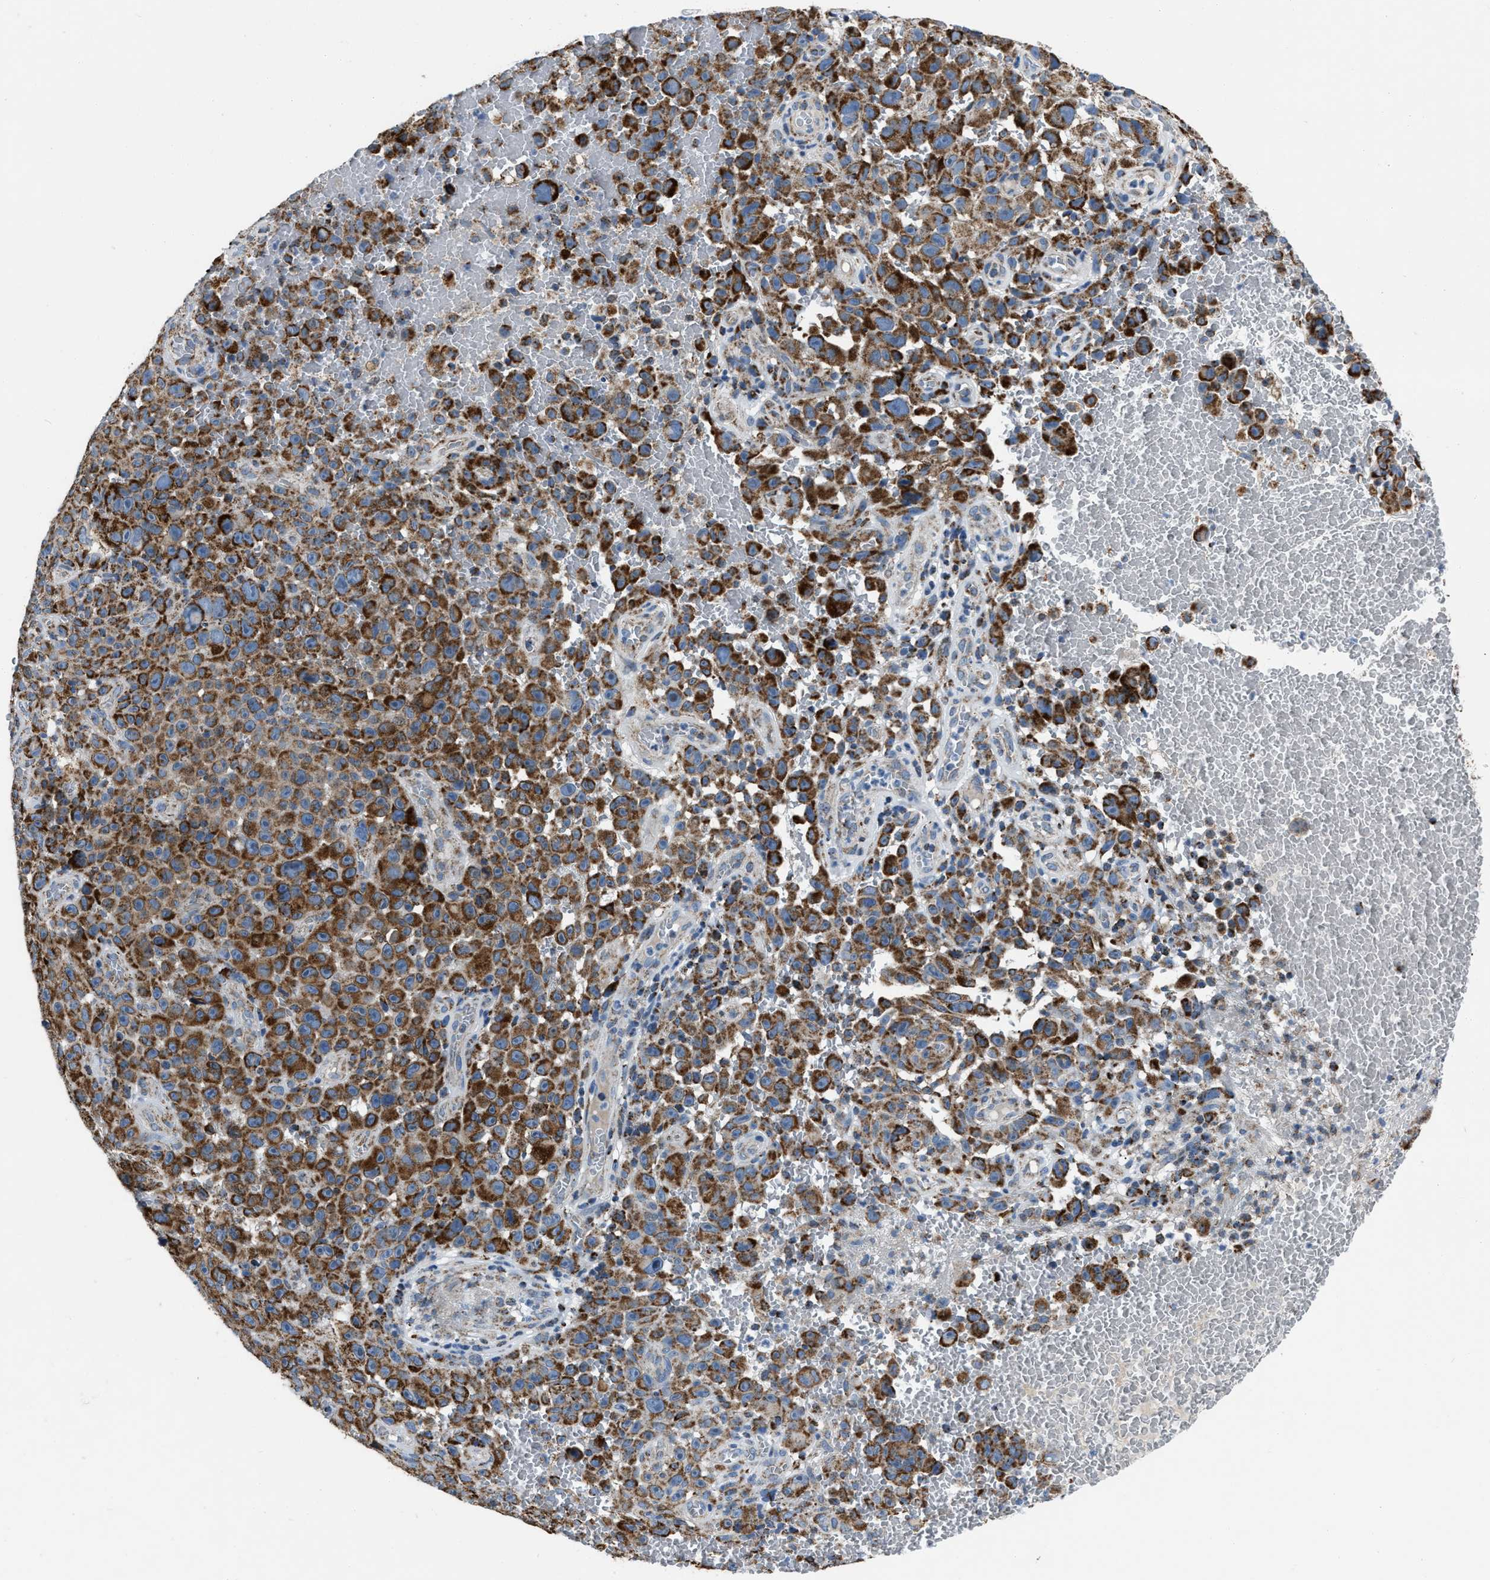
{"staining": {"intensity": "moderate", "quantity": ">75%", "location": "cytoplasmic/membranous"}, "tissue": "melanoma", "cell_type": "Tumor cells", "image_type": "cancer", "snomed": [{"axis": "morphology", "description": "Malignant melanoma, NOS"}, {"axis": "topography", "description": "Skin"}], "caption": "This is a photomicrograph of immunohistochemistry staining of melanoma, which shows moderate positivity in the cytoplasmic/membranous of tumor cells.", "gene": "NSD3", "patient": {"sex": "female", "age": 82}}